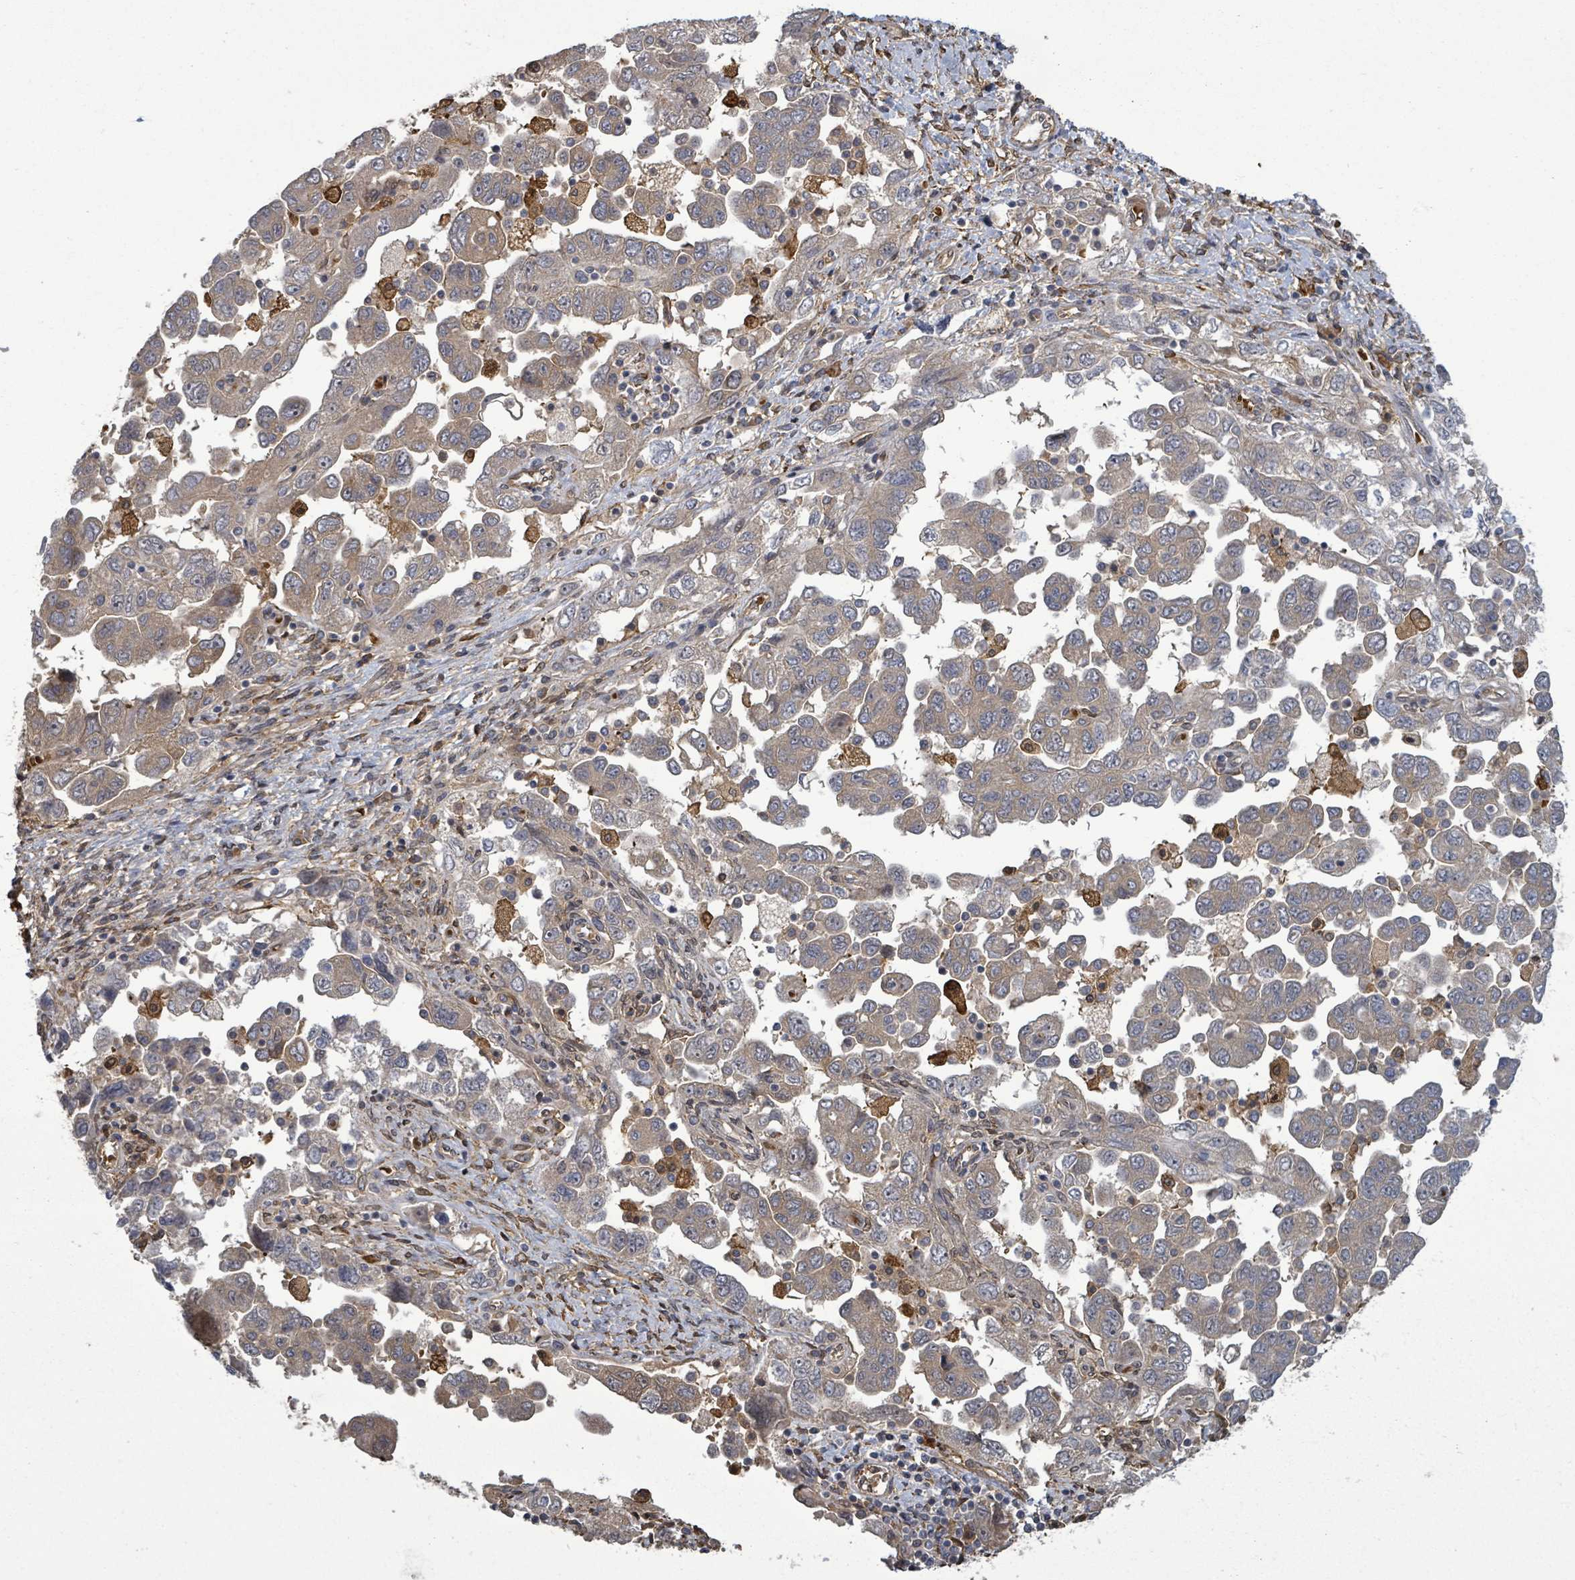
{"staining": {"intensity": "weak", "quantity": "<25%", "location": "cytoplasmic/membranous"}, "tissue": "ovarian cancer", "cell_type": "Tumor cells", "image_type": "cancer", "snomed": [{"axis": "morphology", "description": "Carcinoma, NOS"}, {"axis": "morphology", "description": "Cystadenocarcinoma, serous, NOS"}, {"axis": "topography", "description": "Ovary"}], "caption": "IHC image of neoplastic tissue: human serous cystadenocarcinoma (ovarian) stained with DAB (3,3'-diaminobenzidine) exhibits no significant protein positivity in tumor cells.", "gene": "MAP3K6", "patient": {"sex": "female", "age": 69}}